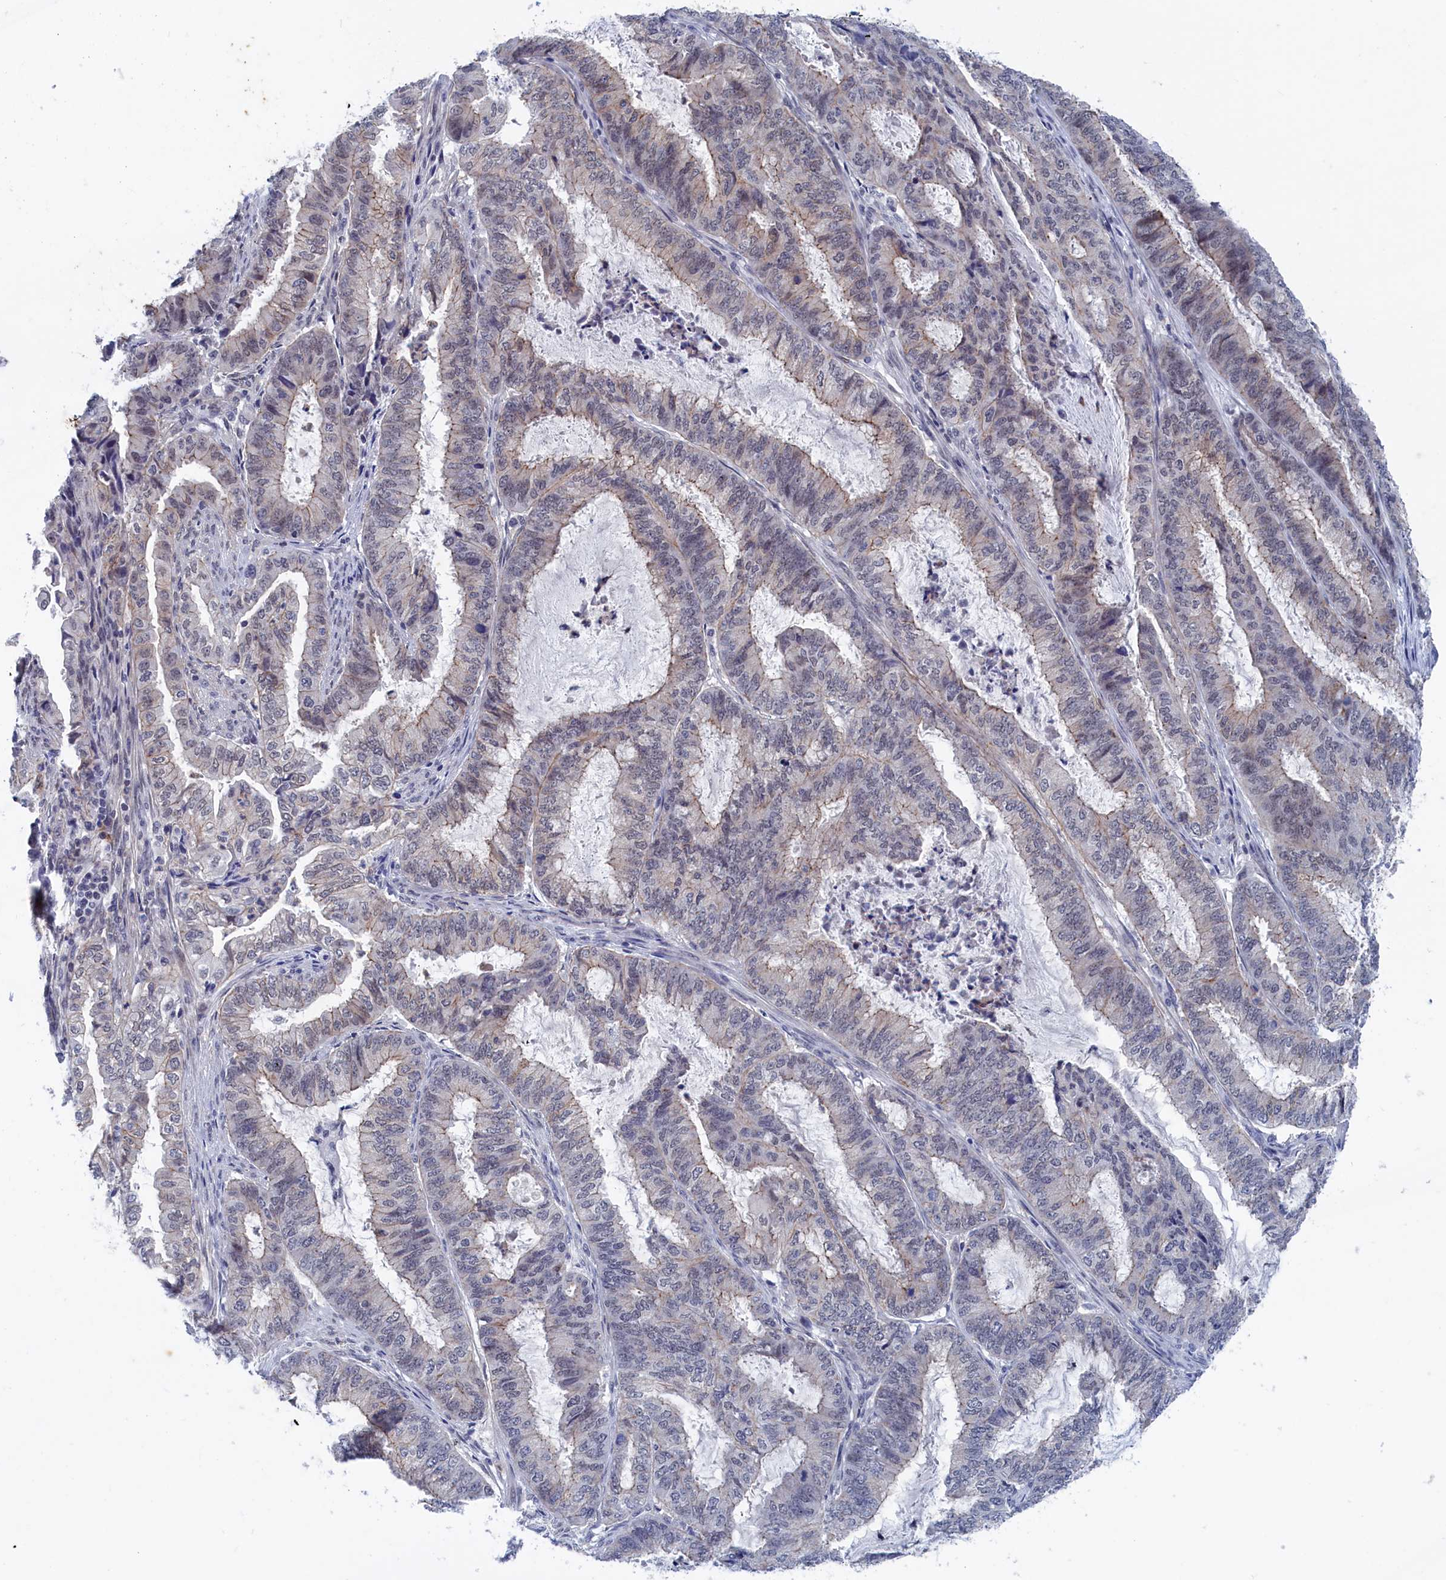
{"staining": {"intensity": "negative", "quantity": "none", "location": "none"}, "tissue": "endometrial cancer", "cell_type": "Tumor cells", "image_type": "cancer", "snomed": [{"axis": "morphology", "description": "Adenocarcinoma, NOS"}, {"axis": "topography", "description": "Endometrium"}], "caption": "High magnification brightfield microscopy of endometrial cancer (adenocarcinoma) stained with DAB (3,3'-diaminobenzidine) (brown) and counterstained with hematoxylin (blue): tumor cells show no significant positivity.", "gene": "MARCHF3", "patient": {"sex": "female", "age": 51}}